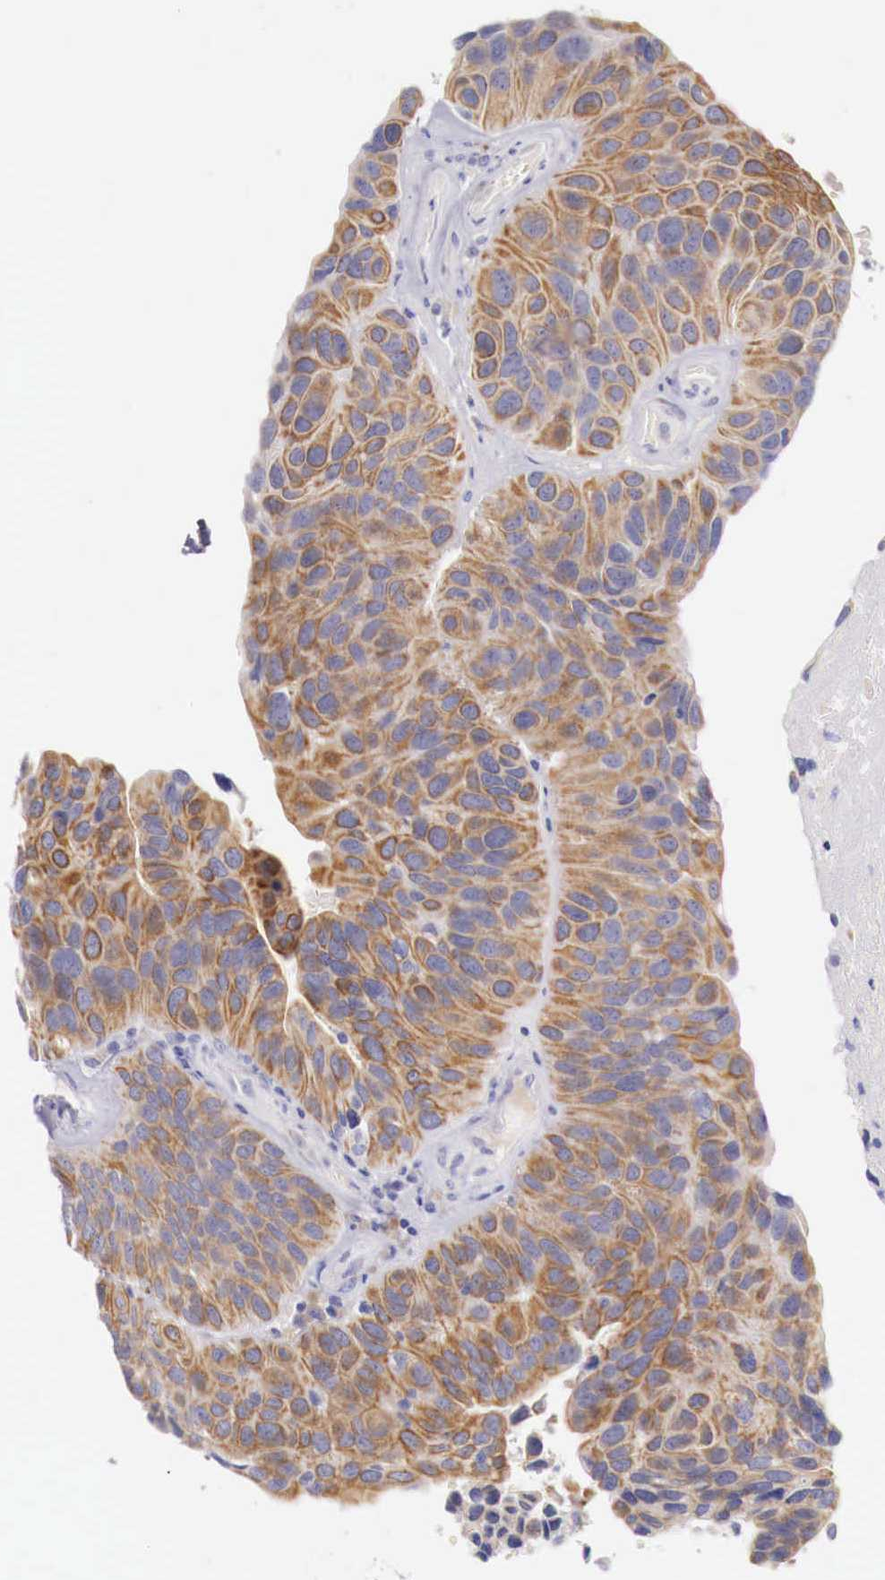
{"staining": {"intensity": "moderate", "quantity": ">75%", "location": "cytoplasmic/membranous"}, "tissue": "urothelial cancer", "cell_type": "Tumor cells", "image_type": "cancer", "snomed": [{"axis": "morphology", "description": "Urothelial carcinoma, High grade"}, {"axis": "topography", "description": "Urinary bladder"}], "caption": "Human urothelial cancer stained for a protein (brown) displays moderate cytoplasmic/membranous positive staining in approximately >75% of tumor cells.", "gene": "NREP", "patient": {"sex": "male", "age": 66}}